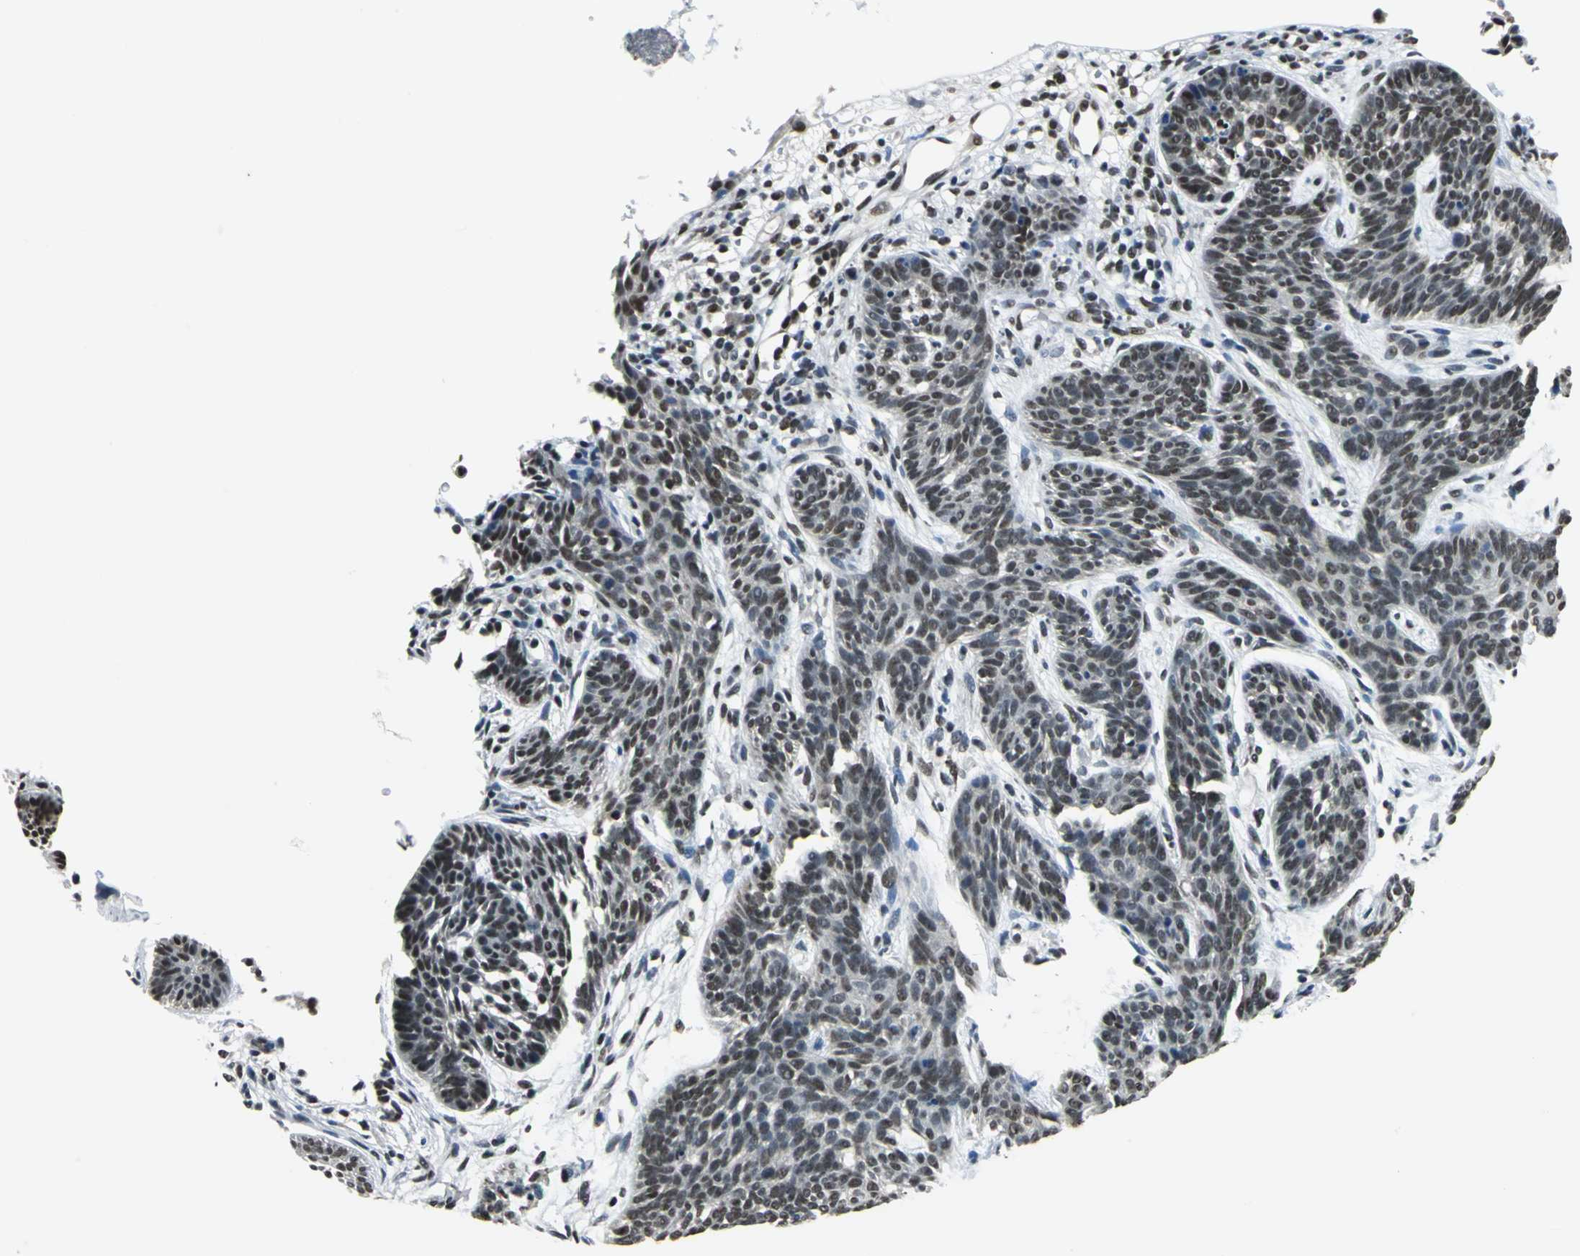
{"staining": {"intensity": "strong", "quantity": ">75%", "location": "nuclear"}, "tissue": "skin cancer", "cell_type": "Tumor cells", "image_type": "cancer", "snomed": [{"axis": "morphology", "description": "Normal tissue, NOS"}, {"axis": "morphology", "description": "Basal cell carcinoma"}, {"axis": "topography", "description": "Skin"}], "caption": "DAB (3,3'-diaminobenzidine) immunohistochemical staining of skin basal cell carcinoma demonstrates strong nuclear protein staining in approximately >75% of tumor cells.", "gene": "RBM14", "patient": {"sex": "female", "age": 69}}